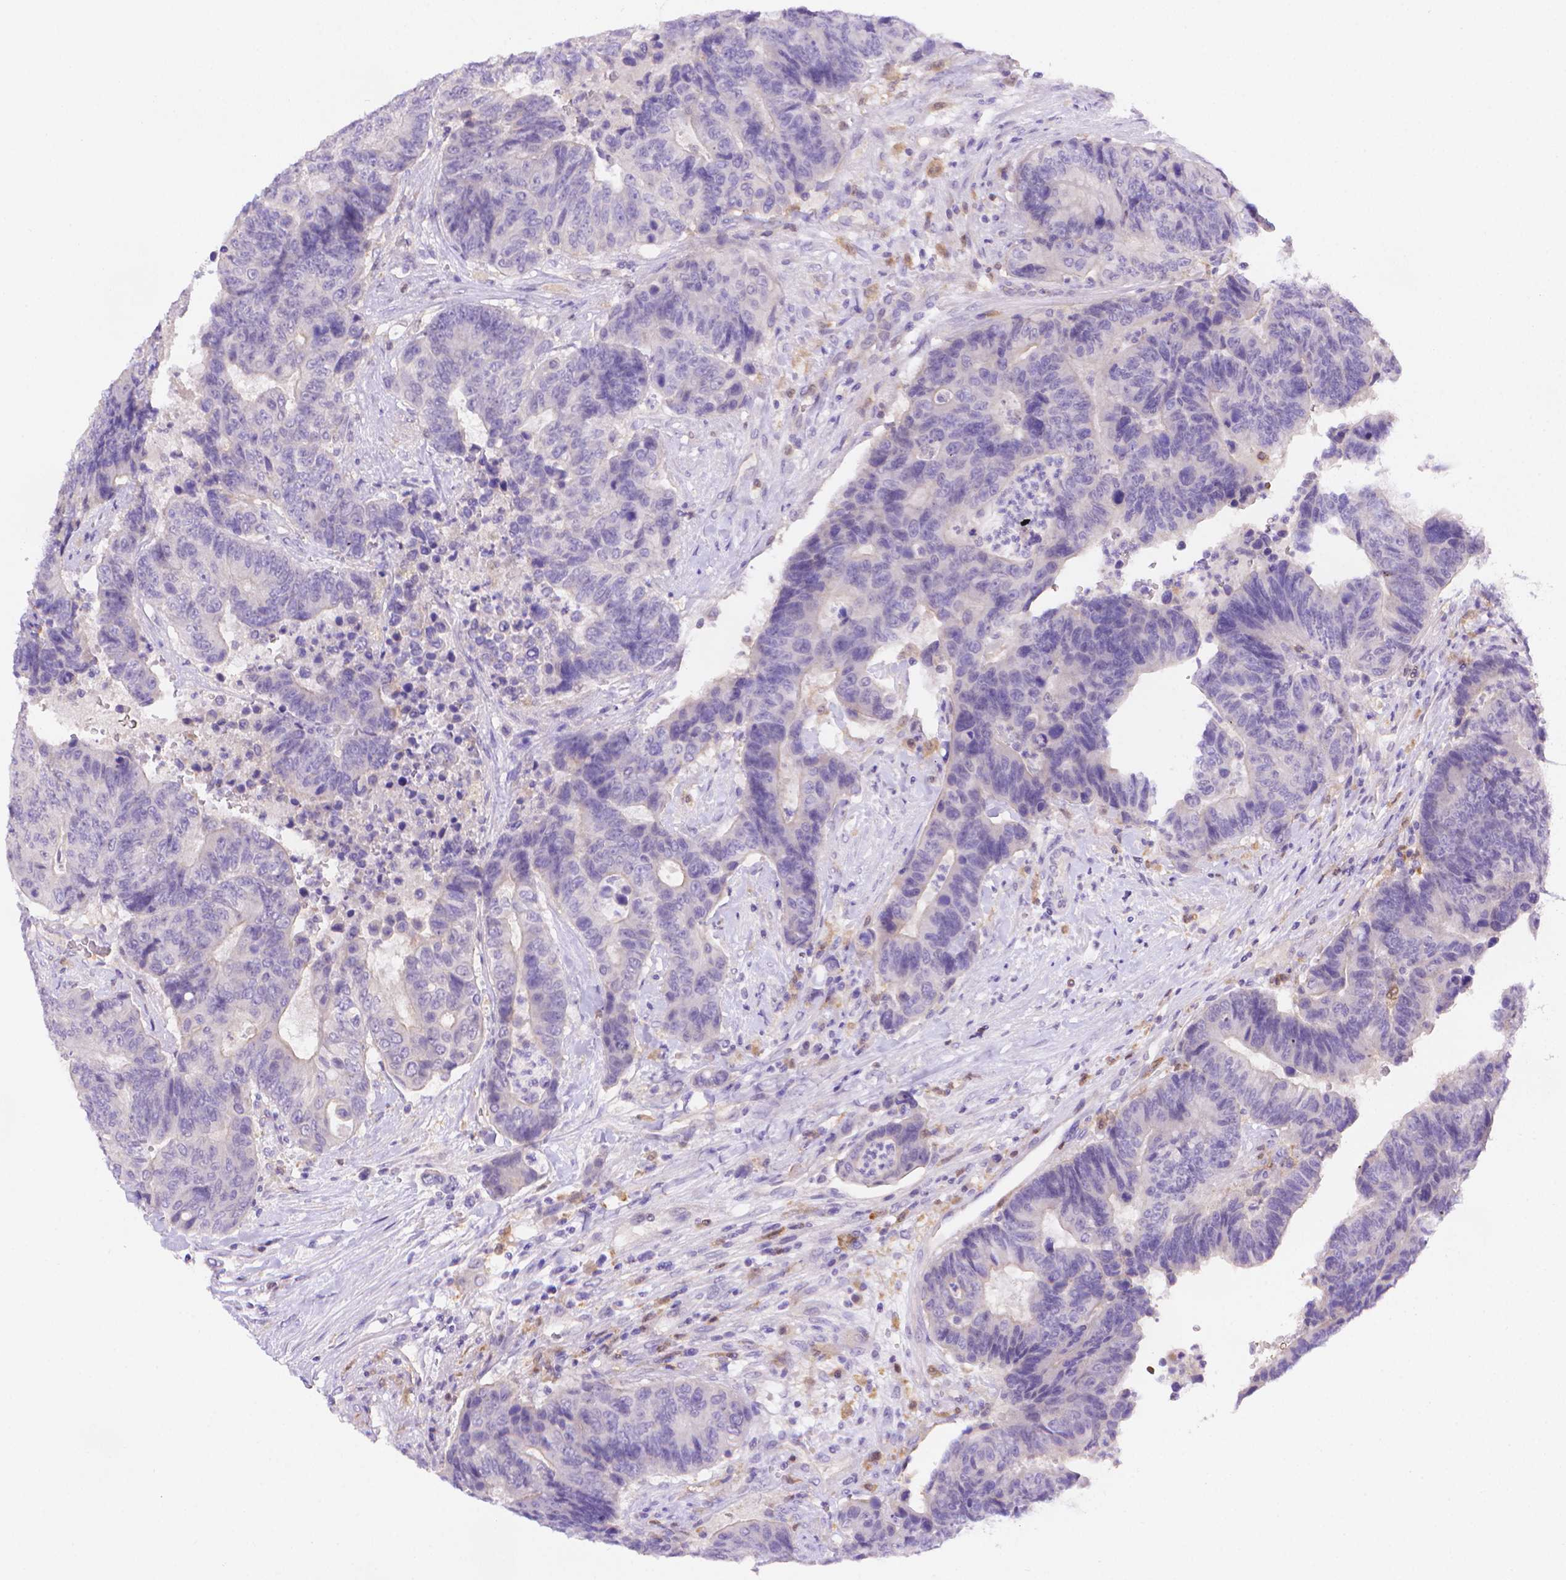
{"staining": {"intensity": "negative", "quantity": "none", "location": "none"}, "tissue": "colorectal cancer", "cell_type": "Tumor cells", "image_type": "cancer", "snomed": [{"axis": "morphology", "description": "Adenocarcinoma, NOS"}, {"axis": "topography", "description": "Colon"}], "caption": "High magnification brightfield microscopy of colorectal adenocarcinoma stained with DAB (brown) and counterstained with hematoxylin (blue): tumor cells show no significant positivity.", "gene": "FGD2", "patient": {"sex": "female", "age": 48}}